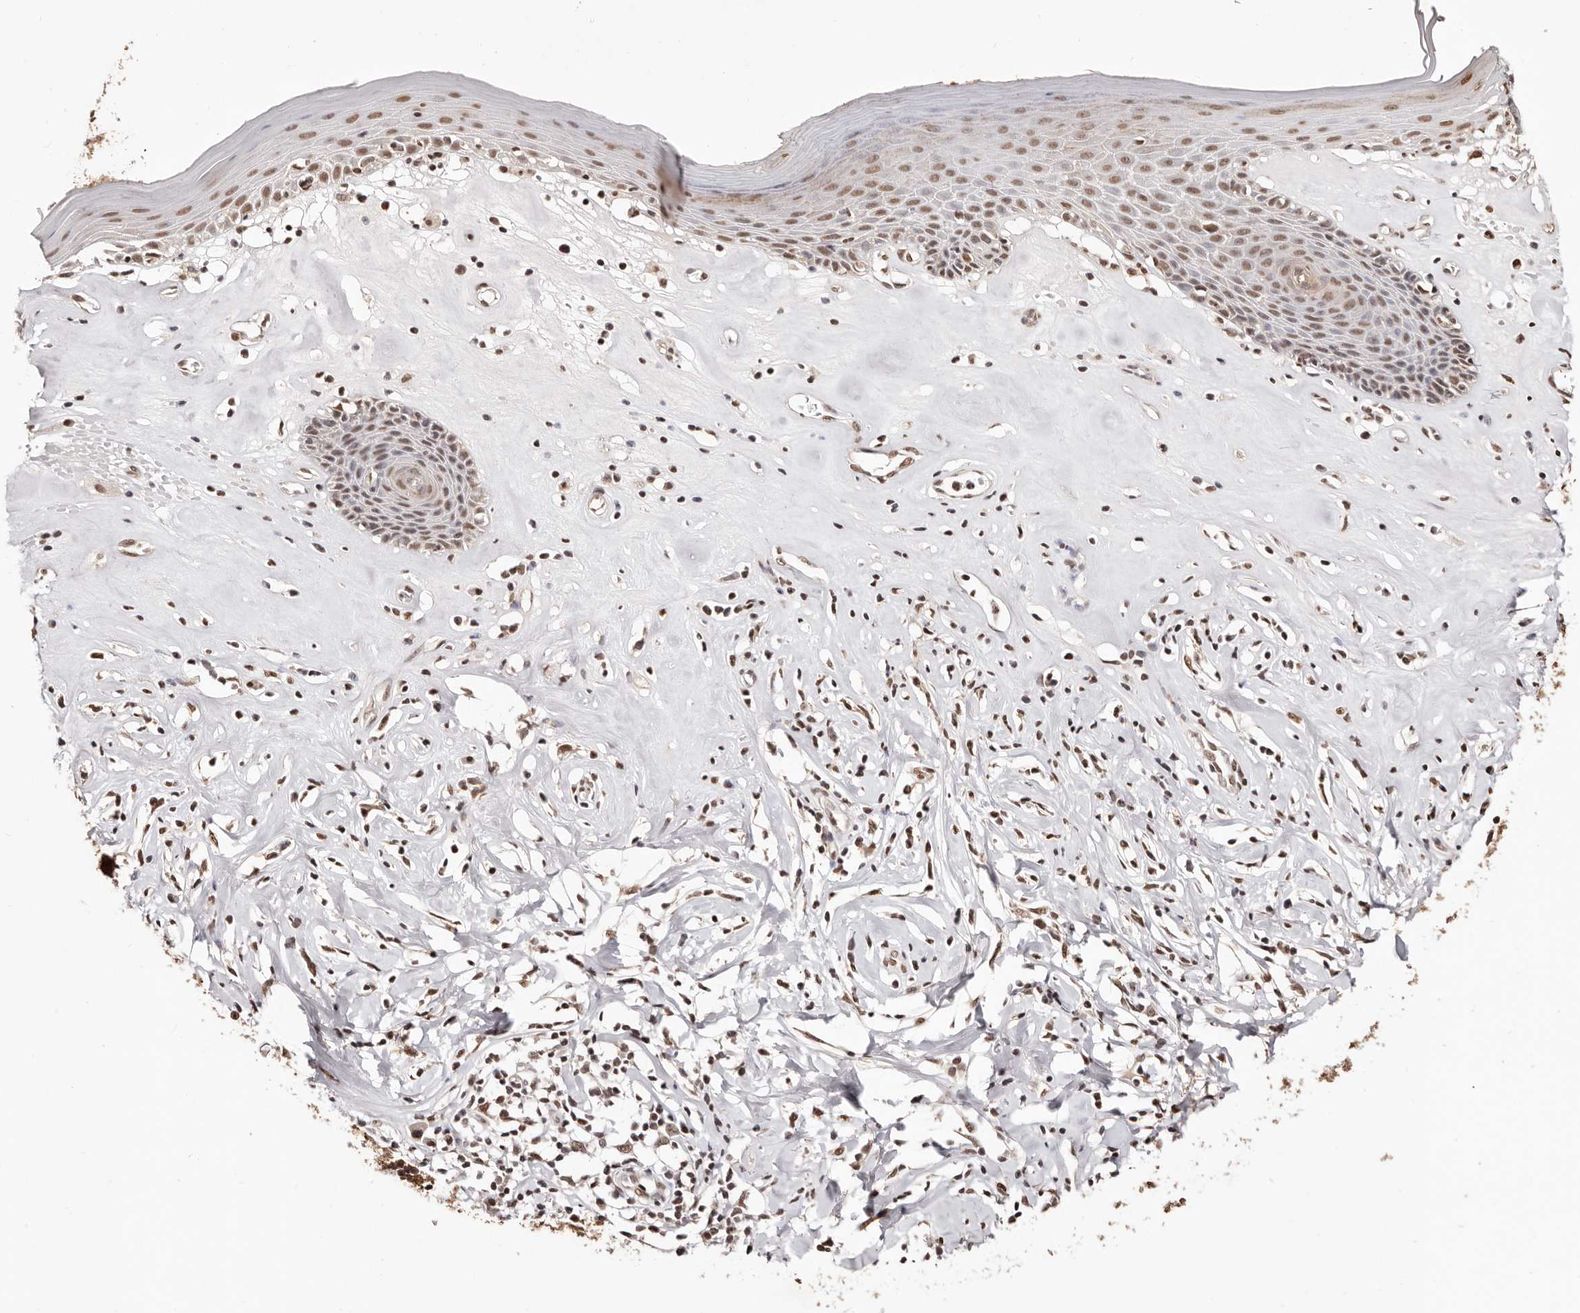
{"staining": {"intensity": "moderate", "quantity": ">75%", "location": "nuclear"}, "tissue": "skin", "cell_type": "Epidermal cells", "image_type": "normal", "snomed": [{"axis": "morphology", "description": "Normal tissue, NOS"}, {"axis": "morphology", "description": "Inflammation, NOS"}, {"axis": "topography", "description": "Vulva"}], "caption": "This micrograph exhibits normal skin stained with immunohistochemistry to label a protein in brown. The nuclear of epidermal cells show moderate positivity for the protein. Nuclei are counter-stained blue.", "gene": "BICRAL", "patient": {"sex": "female", "age": 84}}